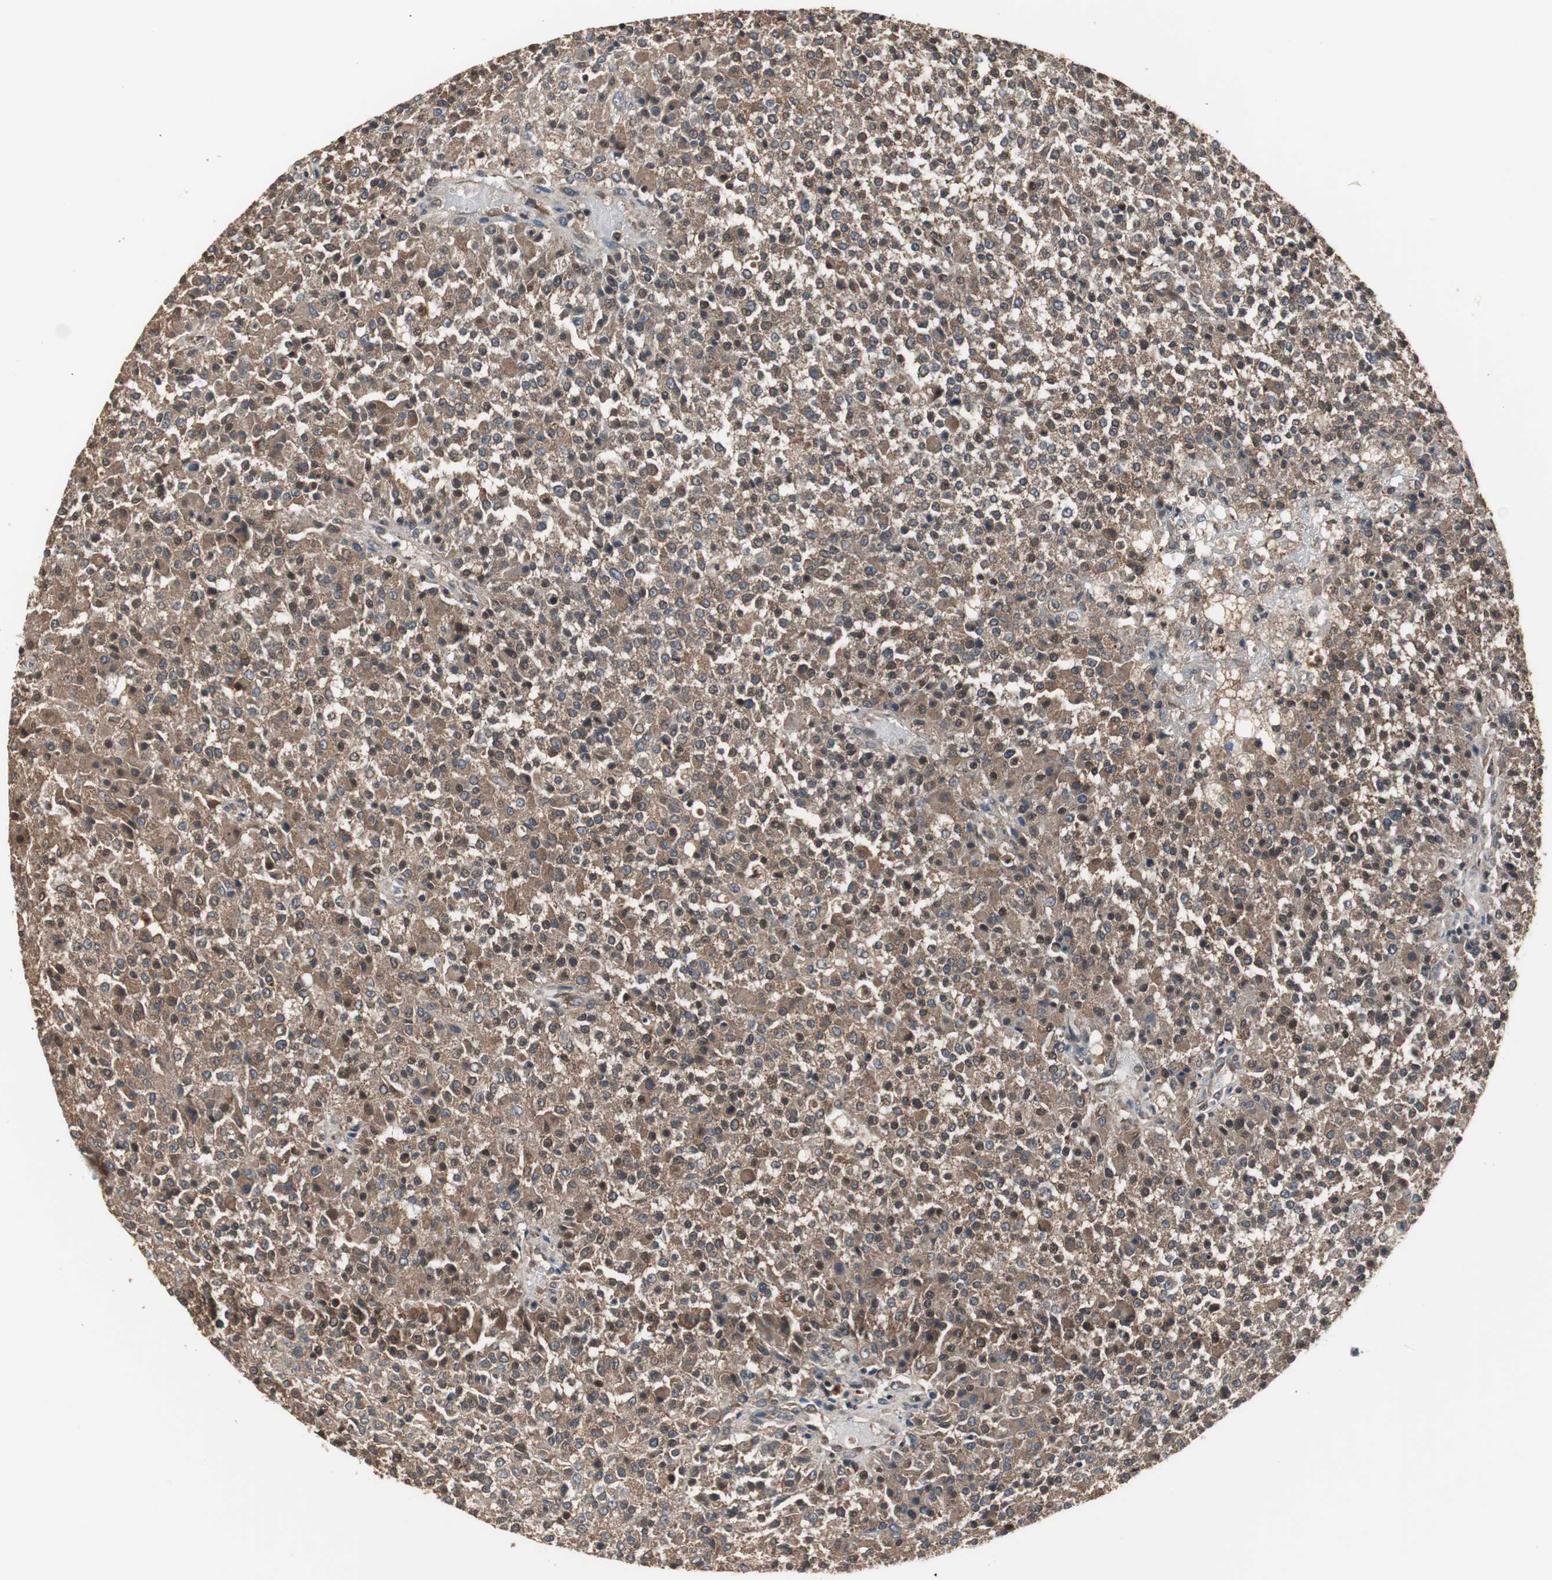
{"staining": {"intensity": "moderate", "quantity": ">75%", "location": "cytoplasmic/membranous"}, "tissue": "testis cancer", "cell_type": "Tumor cells", "image_type": "cancer", "snomed": [{"axis": "morphology", "description": "Seminoma, NOS"}, {"axis": "topography", "description": "Testis"}], "caption": "Immunohistochemical staining of testis seminoma displays medium levels of moderate cytoplasmic/membranous expression in approximately >75% of tumor cells.", "gene": "CAPNS1", "patient": {"sex": "male", "age": 59}}